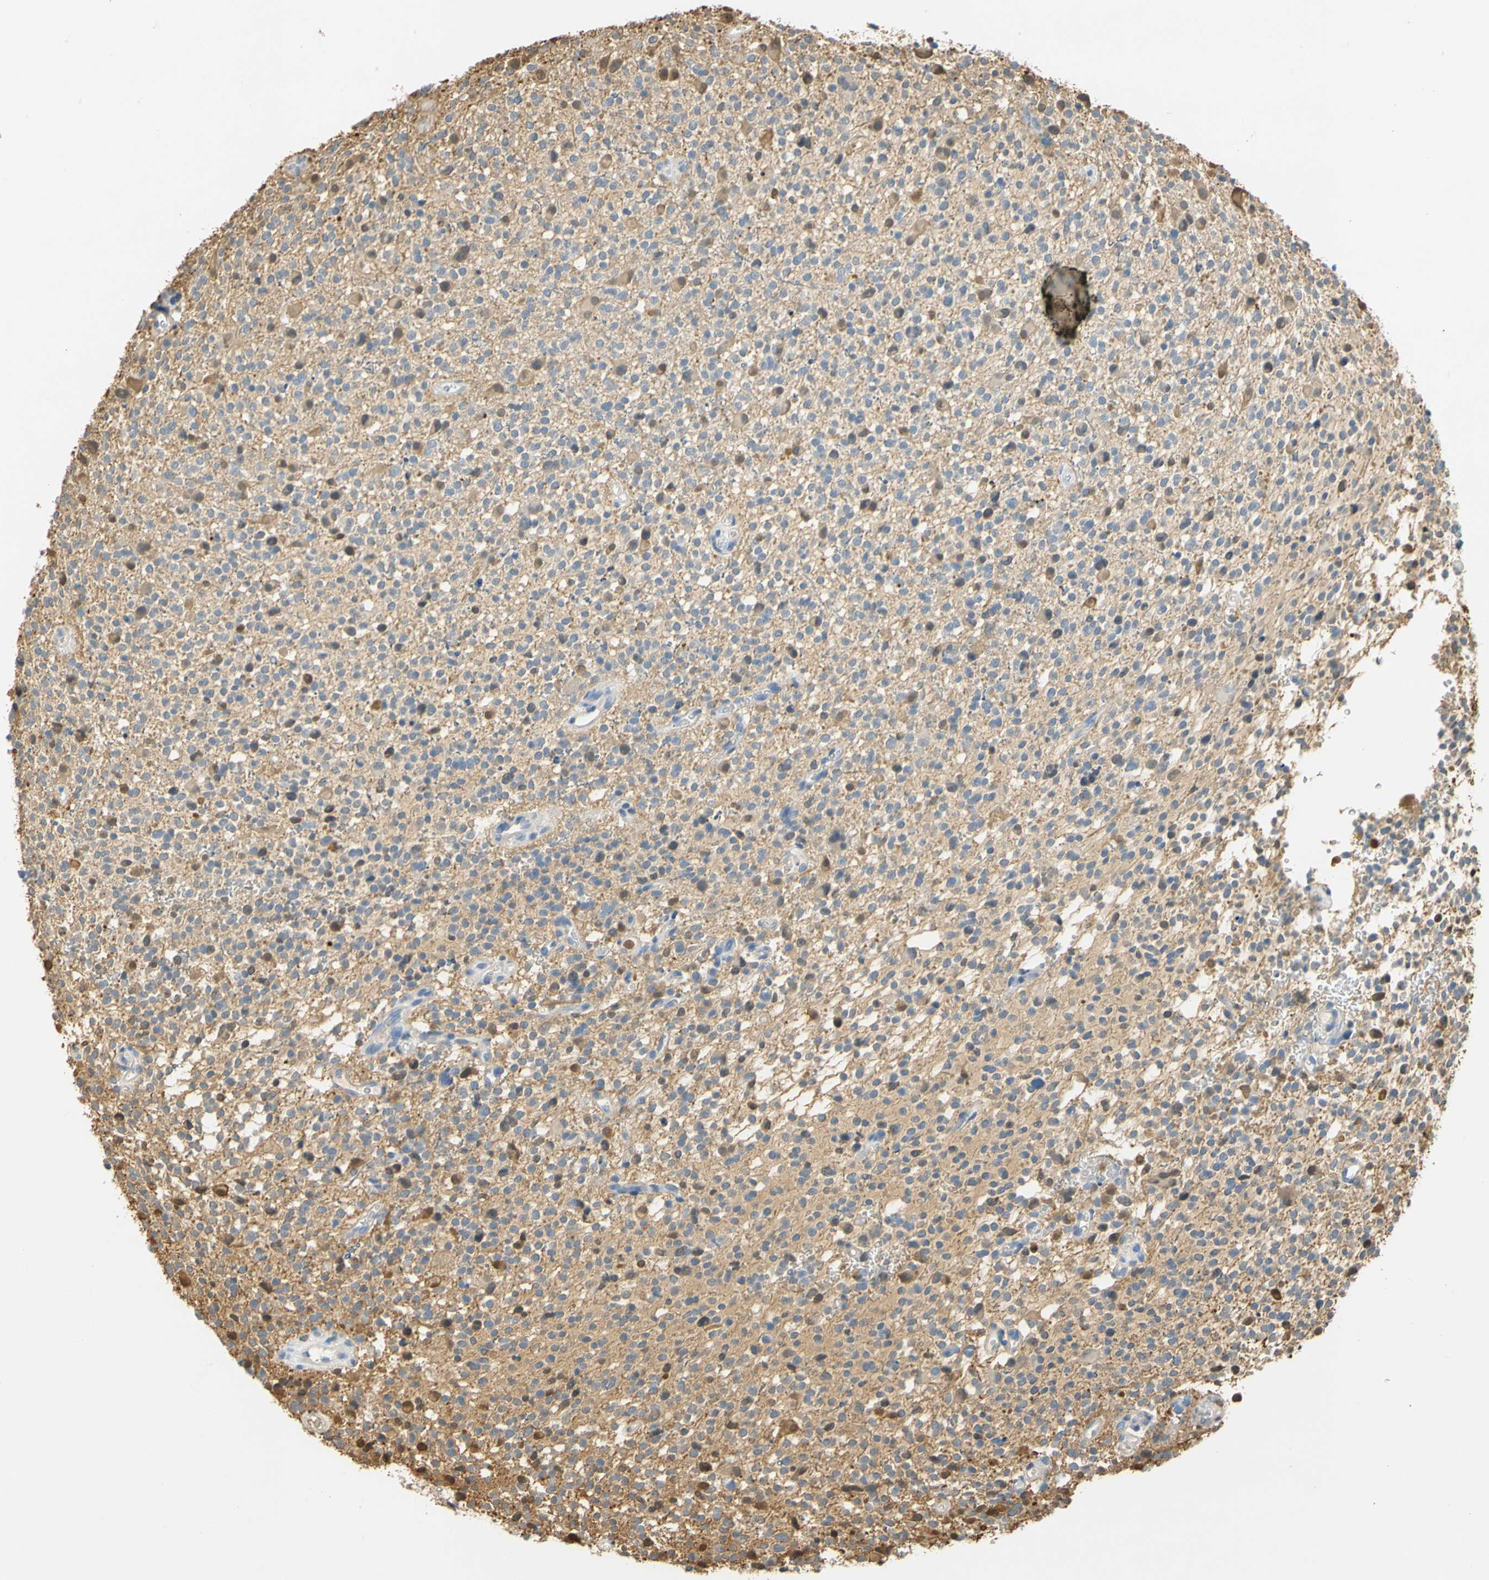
{"staining": {"intensity": "negative", "quantity": "none", "location": "none"}, "tissue": "glioma", "cell_type": "Tumor cells", "image_type": "cancer", "snomed": [{"axis": "morphology", "description": "Glioma, malignant, High grade"}, {"axis": "topography", "description": "Brain"}], "caption": "High power microscopy image of an immunohistochemistry micrograph of malignant glioma (high-grade), revealing no significant positivity in tumor cells. (DAB (3,3'-diaminobenzidine) immunohistochemistry visualized using brightfield microscopy, high magnification).", "gene": "S100A6", "patient": {"sex": "male", "age": 48}}